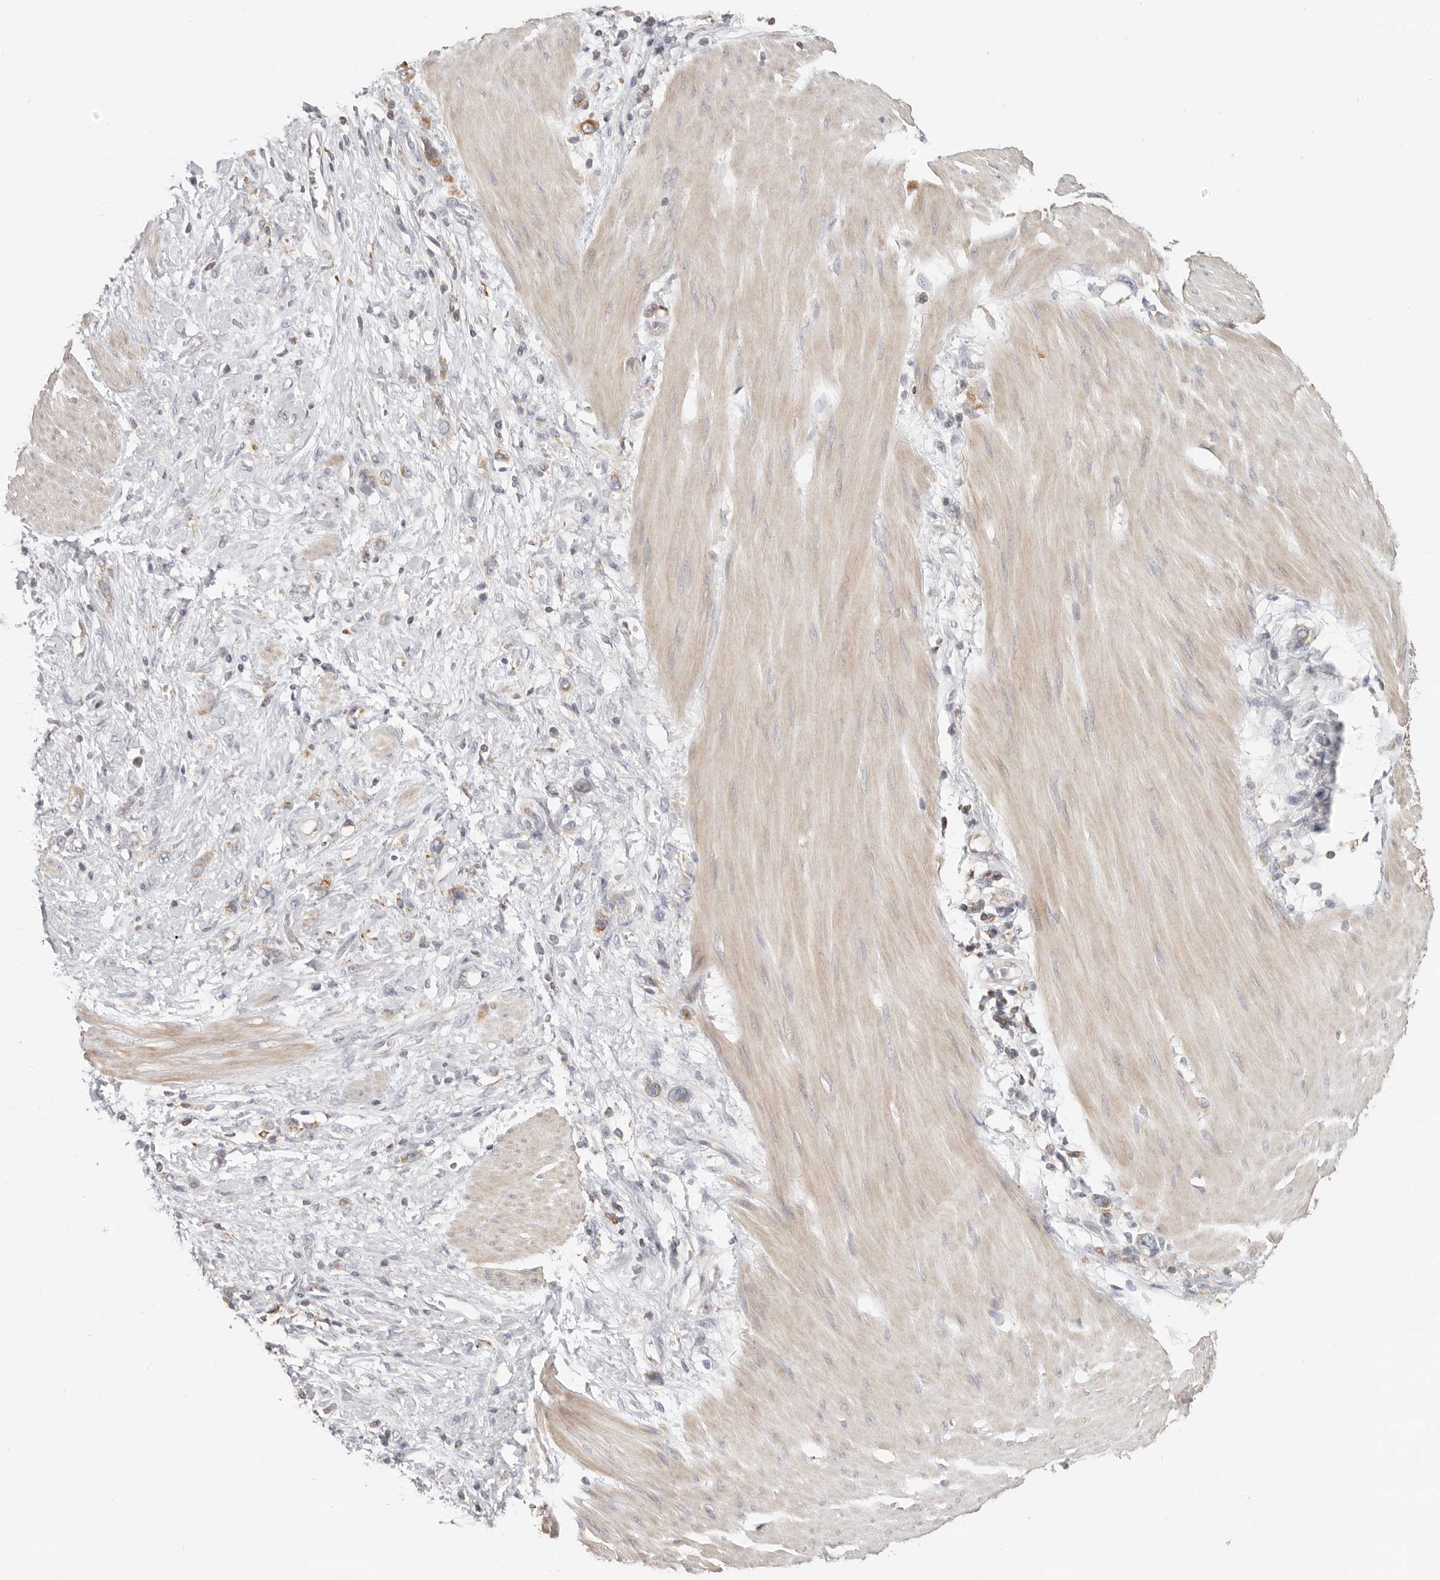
{"staining": {"intensity": "moderate", "quantity": "<25%", "location": "cytoplasmic/membranous"}, "tissue": "stomach cancer", "cell_type": "Tumor cells", "image_type": "cancer", "snomed": [{"axis": "morphology", "description": "Adenocarcinoma, NOS"}, {"axis": "topography", "description": "Stomach"}], "caption": "Stomach cancer (adenocarcinoma) was stained to show a protein in brown. There is low levels of moderate cytoplasmic/membranous expression in about <25% of tumor cells.", "gene": "ANXA9", "patient": {"sex": "female", "age": 76}}